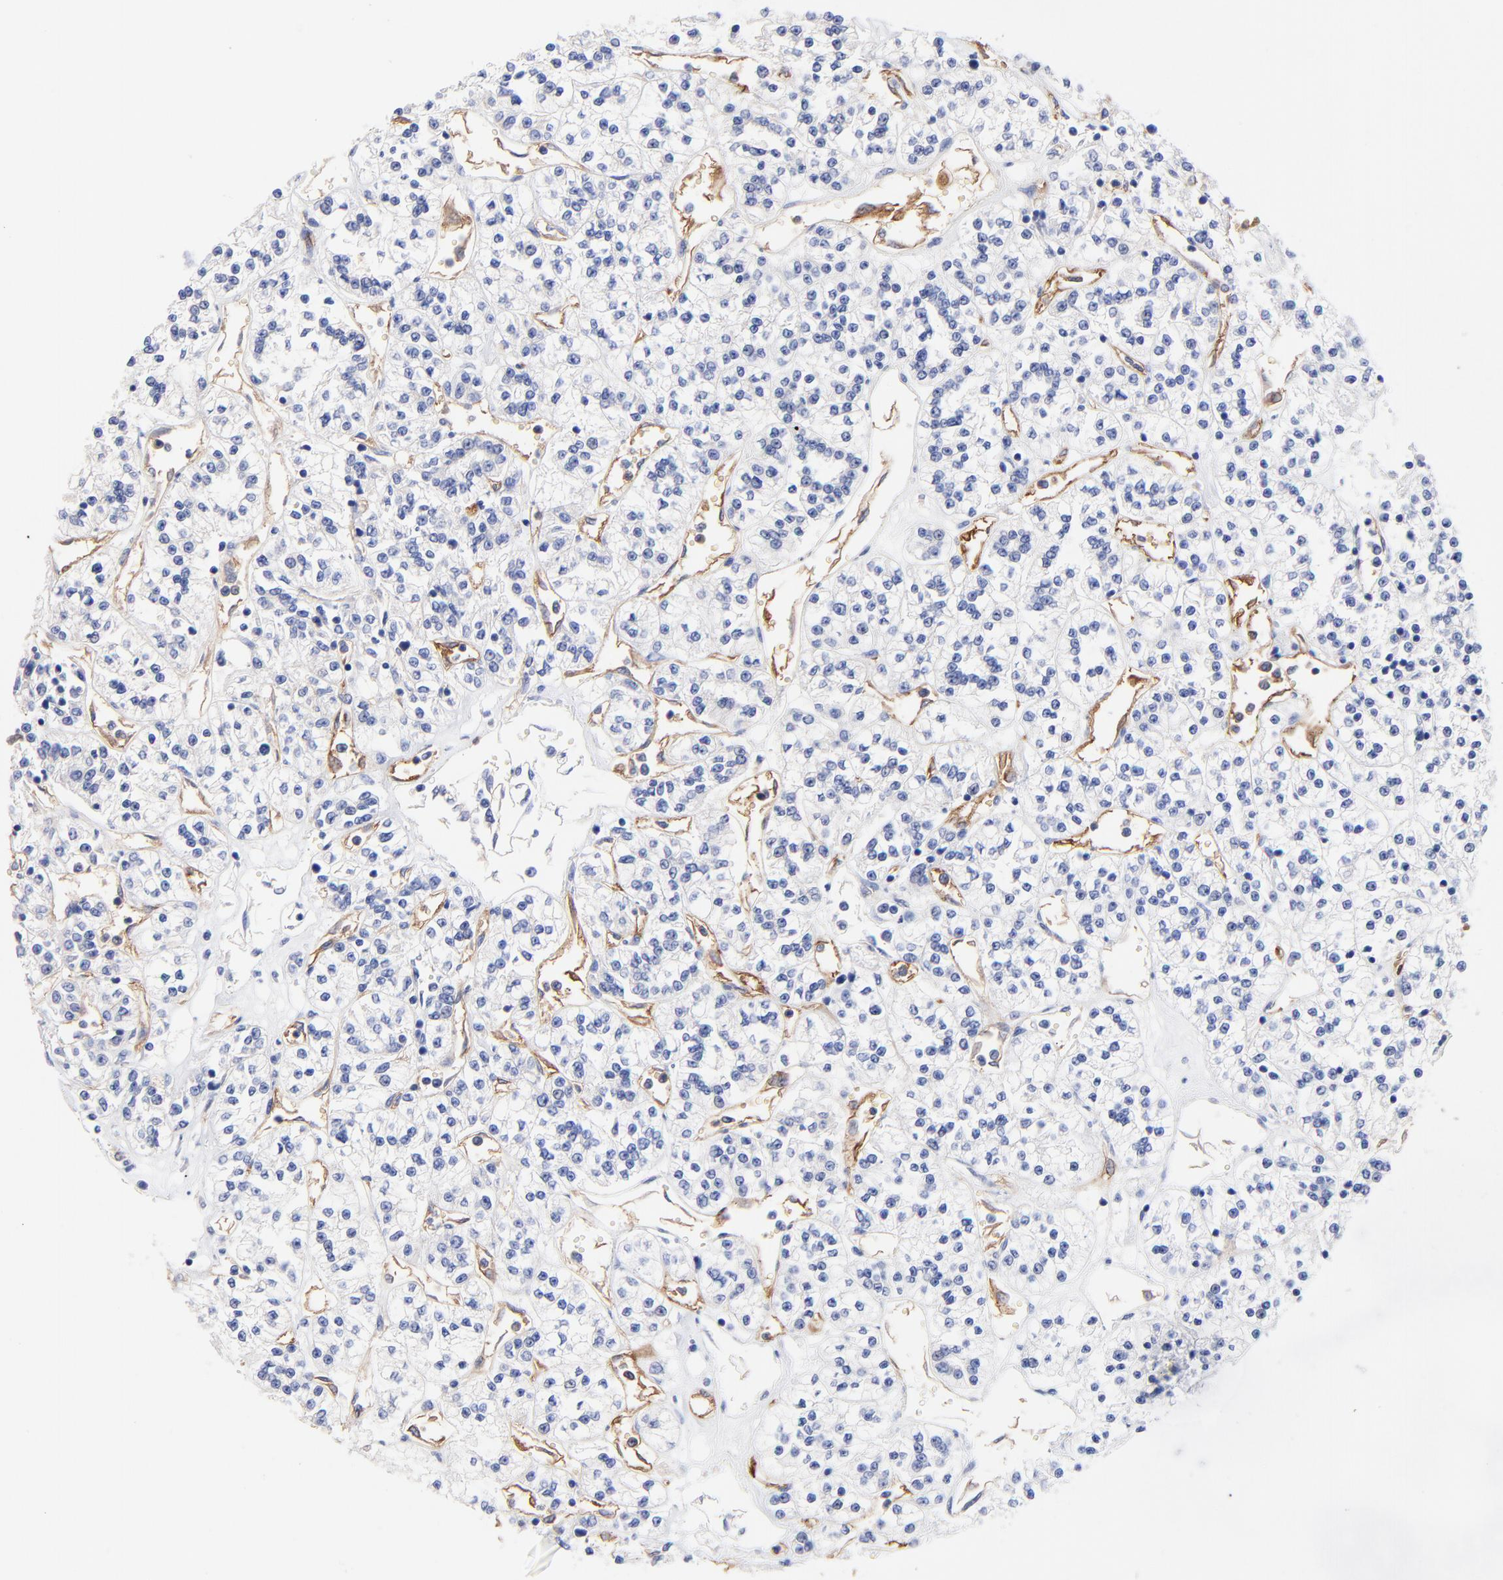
{"staining": {"intensity": "negative", "quantity": "none", "location": "none"}, "tissue": "renal cancer", "cell_type": "Tumor cells", "image_type": "cancer", "snomed": [{"axis": "morphology", "description": "Adenocarcinoma, NOS"}, {"axis": "topography", "description": "Kidney"}], "caption": "Human renal cancer (adenocarcinoma) stained for a protein using IHC shows no positivity in tumor cells.", "gene": "SLC44A2", "patient": {"sex": "female", "age": 76}}